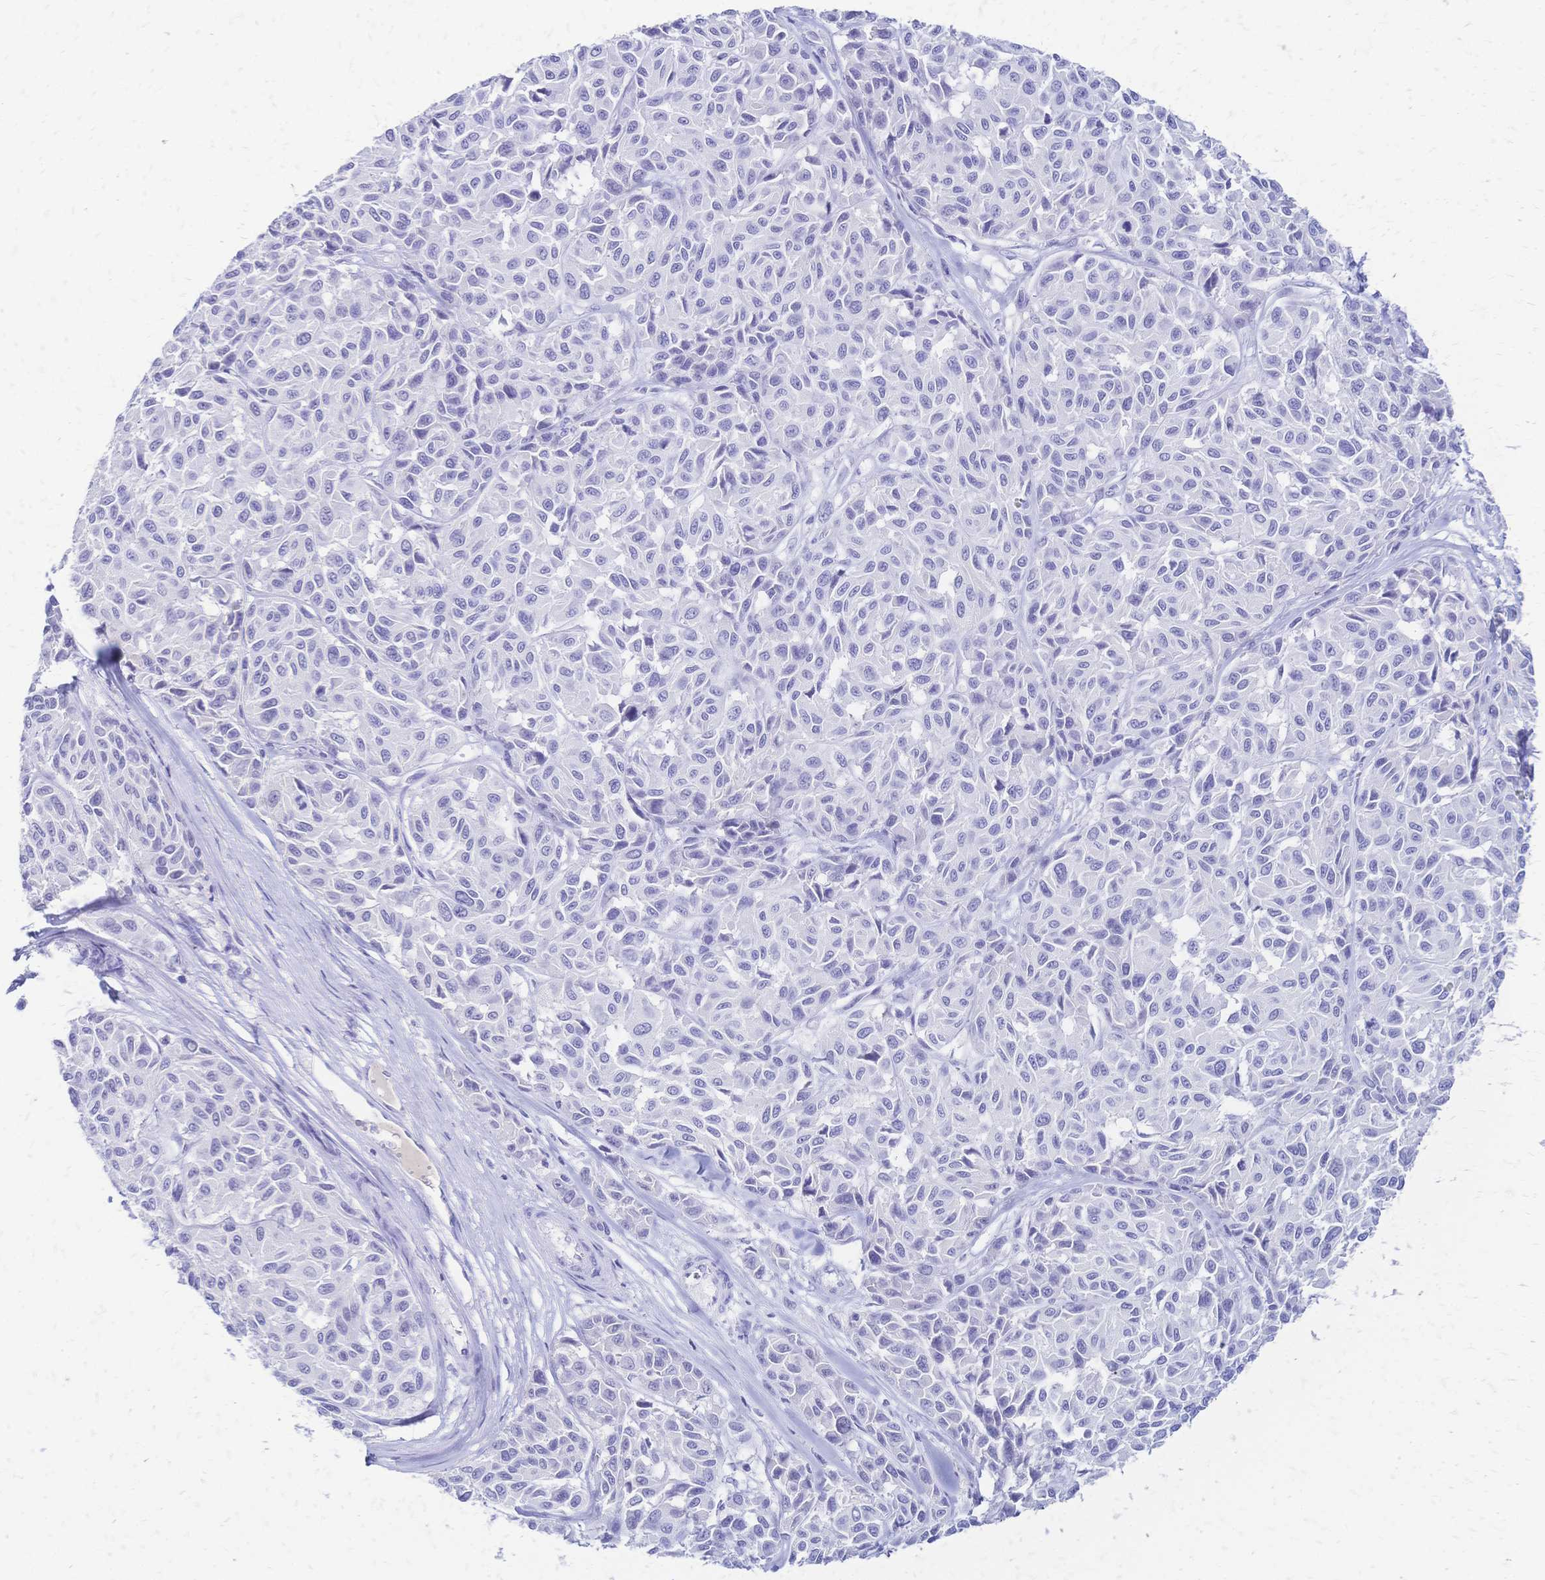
{"staining": {"intensity": "negative", "quantity": "none", "location": "none"}, "tissue": "melanoma", "cell_type": "Tumor cells", "image_type": "cancer", "snomed": [{"axis": "morphology", "description": "Malignant melanoma, NOS"}, {"axis": "topography", "description": "Skin"}], "caption": "This photomicrograph is of melanoma stained with IHC to label a protein in brown with the nuclei are counter-stained blue. There is no expression in tumor cells.", "gene": "FA2H", "patient": {"sex": "female", "age": 66}}